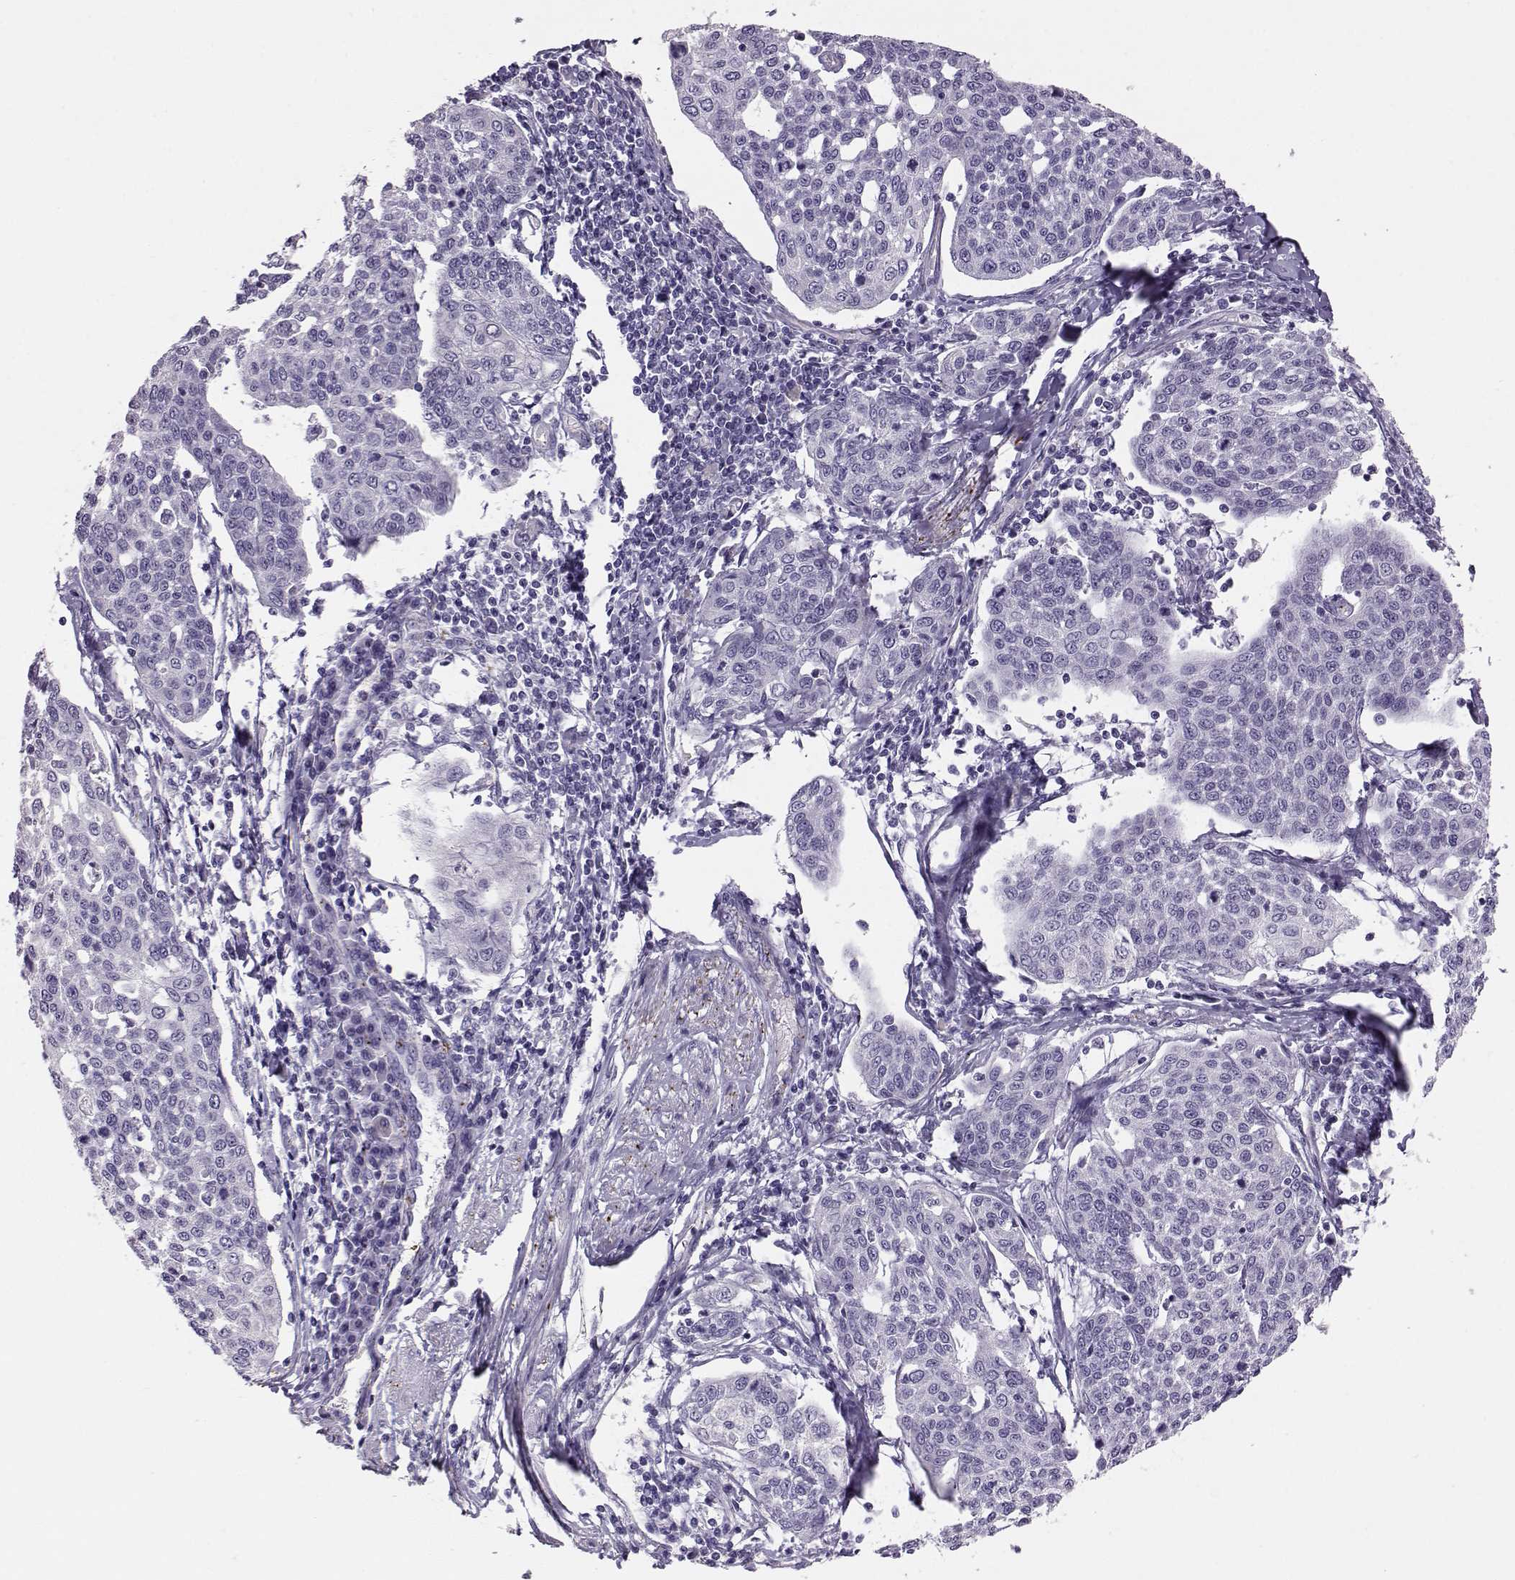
{"staining": {"intensity": "negative", "quantity": "none", "location": "none"}, "tissue": "cervical cancer", "cell_type": "Tumor cells", "image_type": "cancer", "snomed": [{"axis": "morphology", "description": "Squamous cell carcinoma, NOS"}, {"axis": "topography", "description": "Cervix"}], "caption": "Immunohistochemical staining of cervical squamous cell carcinoma reveals no significant staining in tumor cells.", "gene": "ENDOU", "patient": {"sex": "female", "age": 34}}